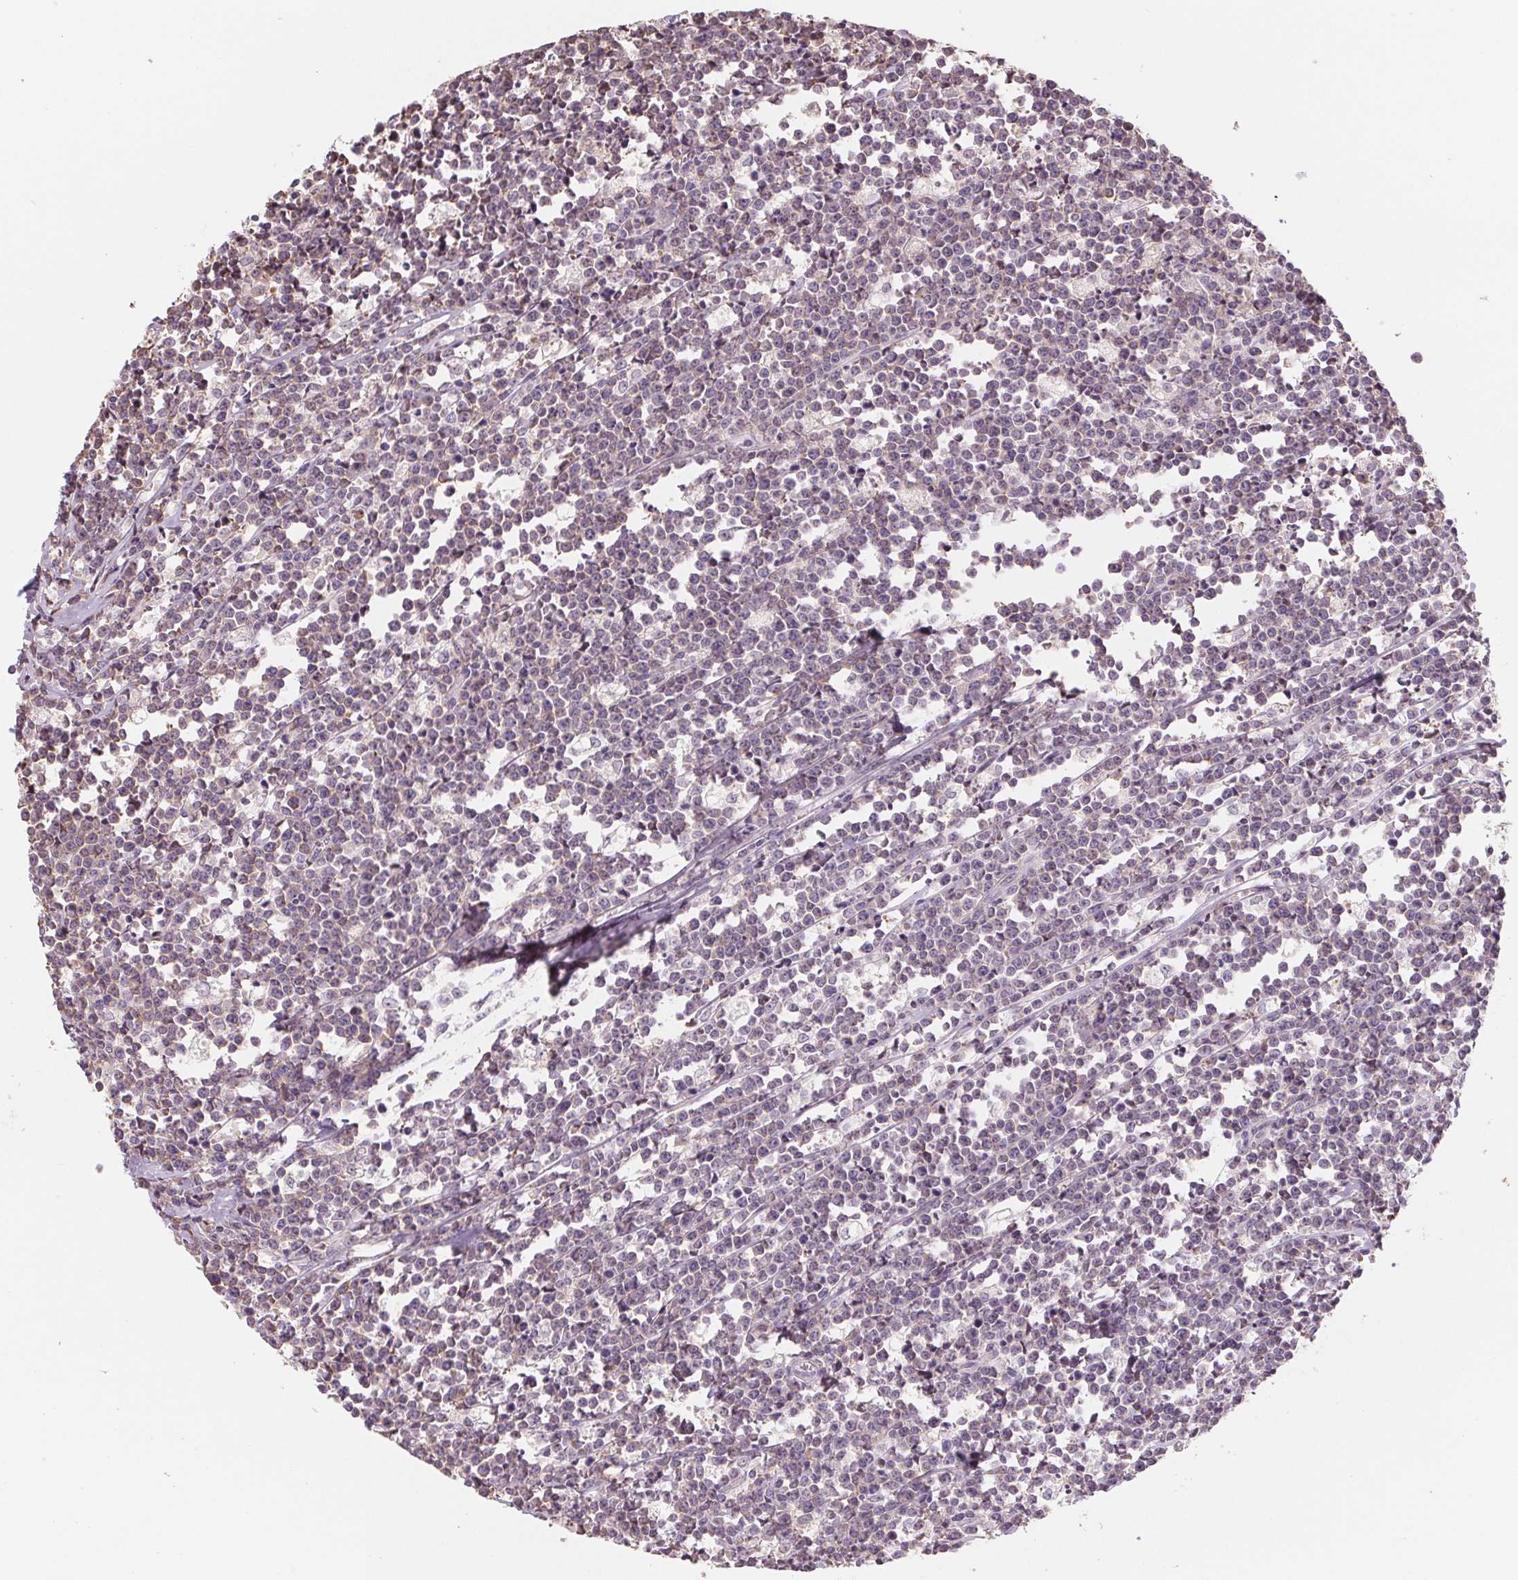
{"staining": {"intensity": "negative", "quantity": "none", "location": "none"}, "tissue": "lymphoma", "cell_type": "Tumor cells", "image_type": "cancer", "snomed": [{"axis": "morphology", "description": "Malignant lymphoma, non-Hodgkin's type, High grade"}, {"axis": "topography", "description": "Small intestine"}], "caption": "Tumor cells show no significant staining in high-grade malignant lymphoma, non-Hodgkin's type.", "gene": "VTCN1", "patient": {"sex": "female", "age": 56}}